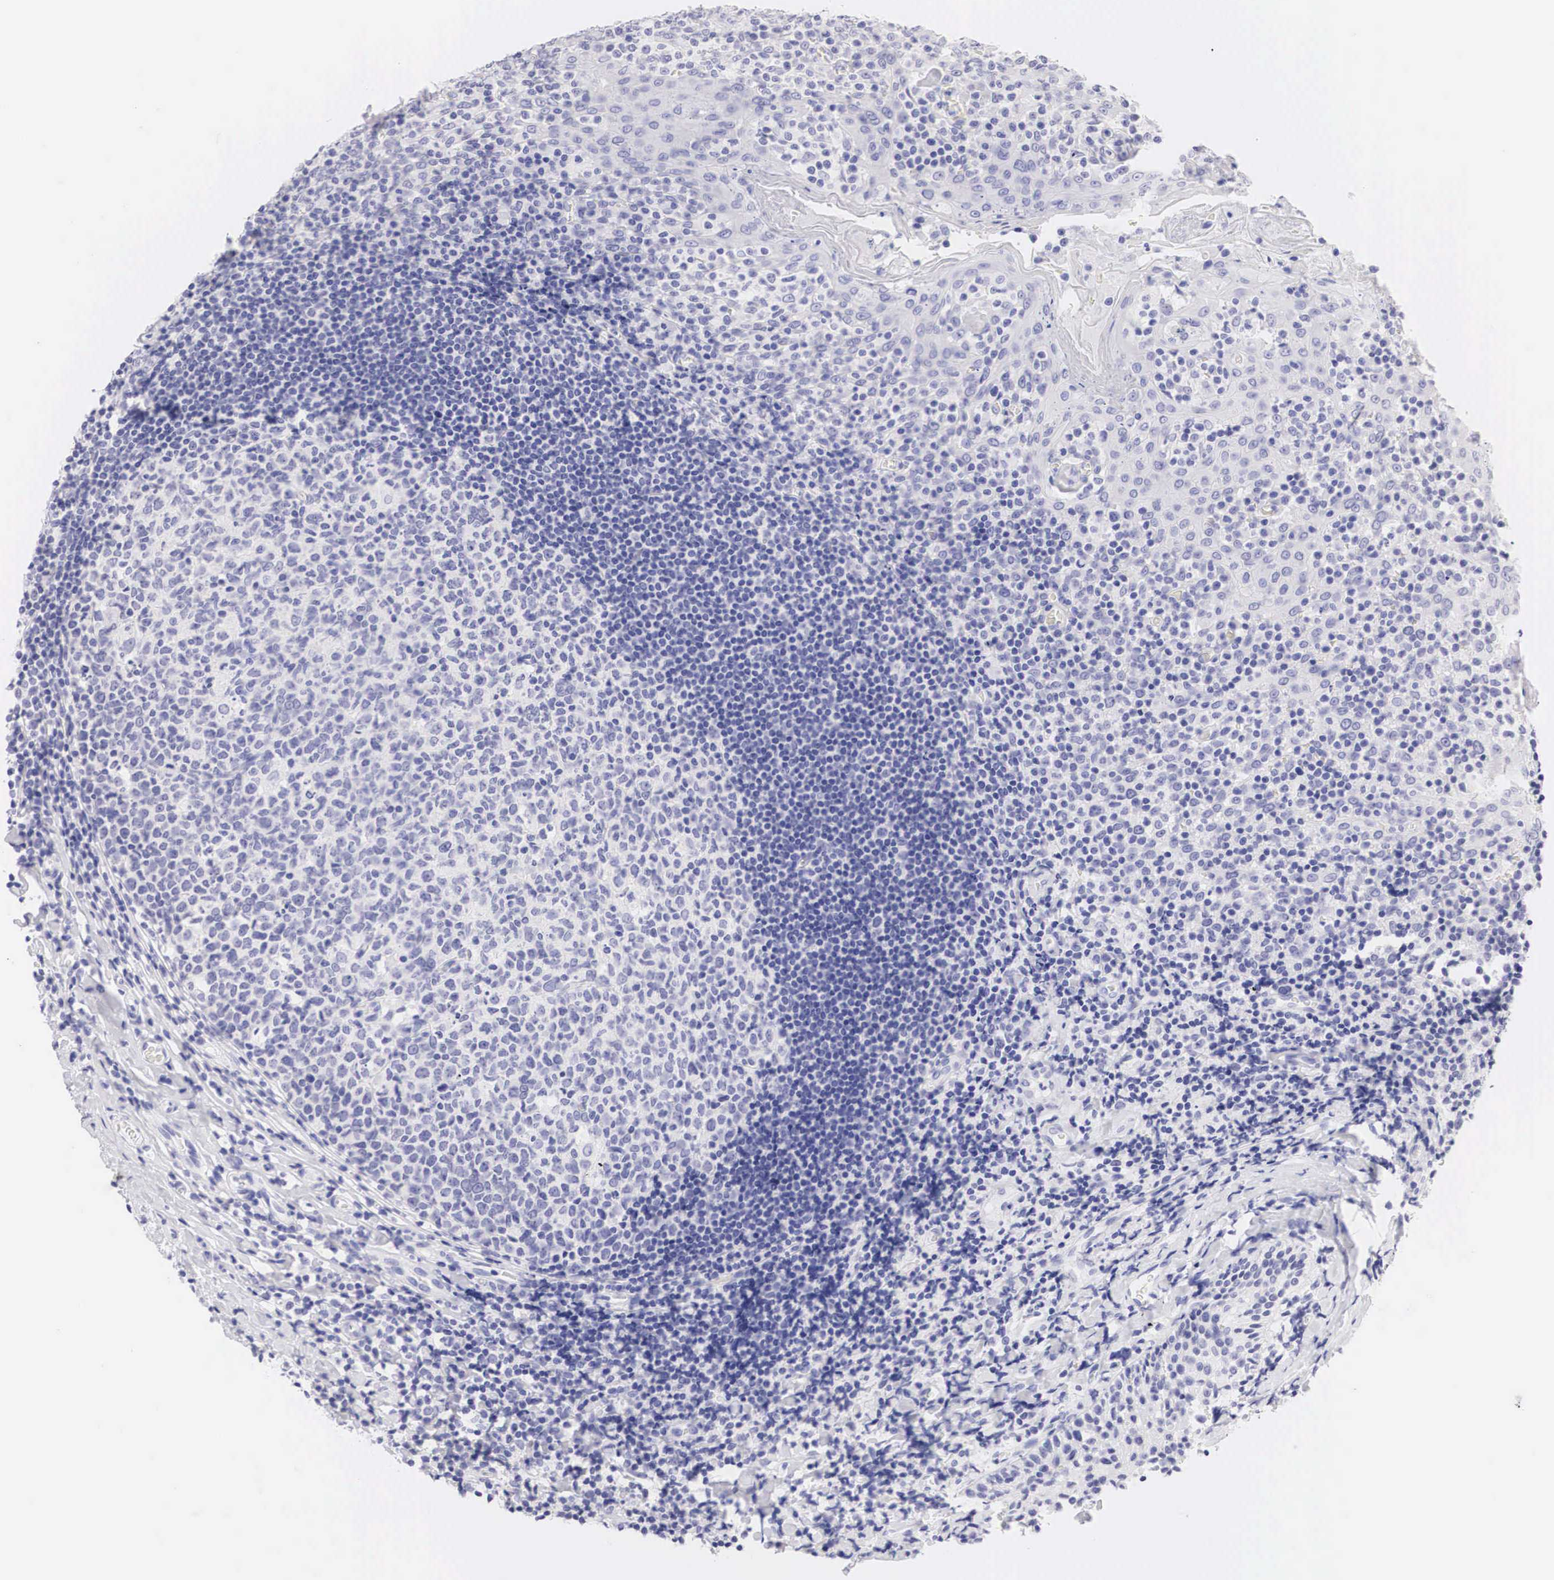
{"staining": {"intensity": "negative", "quantity": "none", "location": "none"}, "tissue": "tonsil", "cell_type": "Germinal center cells", "image_type": "normal", "snomed": [{"axis": "morphology", "description": "Normal tissue, NOS"}, {"axis": "topography", "description": "Tonsil"}], "caption": "A histopathology image of human tonsil is negative for staining in germinal center cells. Brightfield microscopy of immunohistochemistry (IHC) stained with DAB (brown) and hematoxylin (blue), captured at high magnification.", "gene": "TYR", "patient": {"sex": "female", "age": 41}}